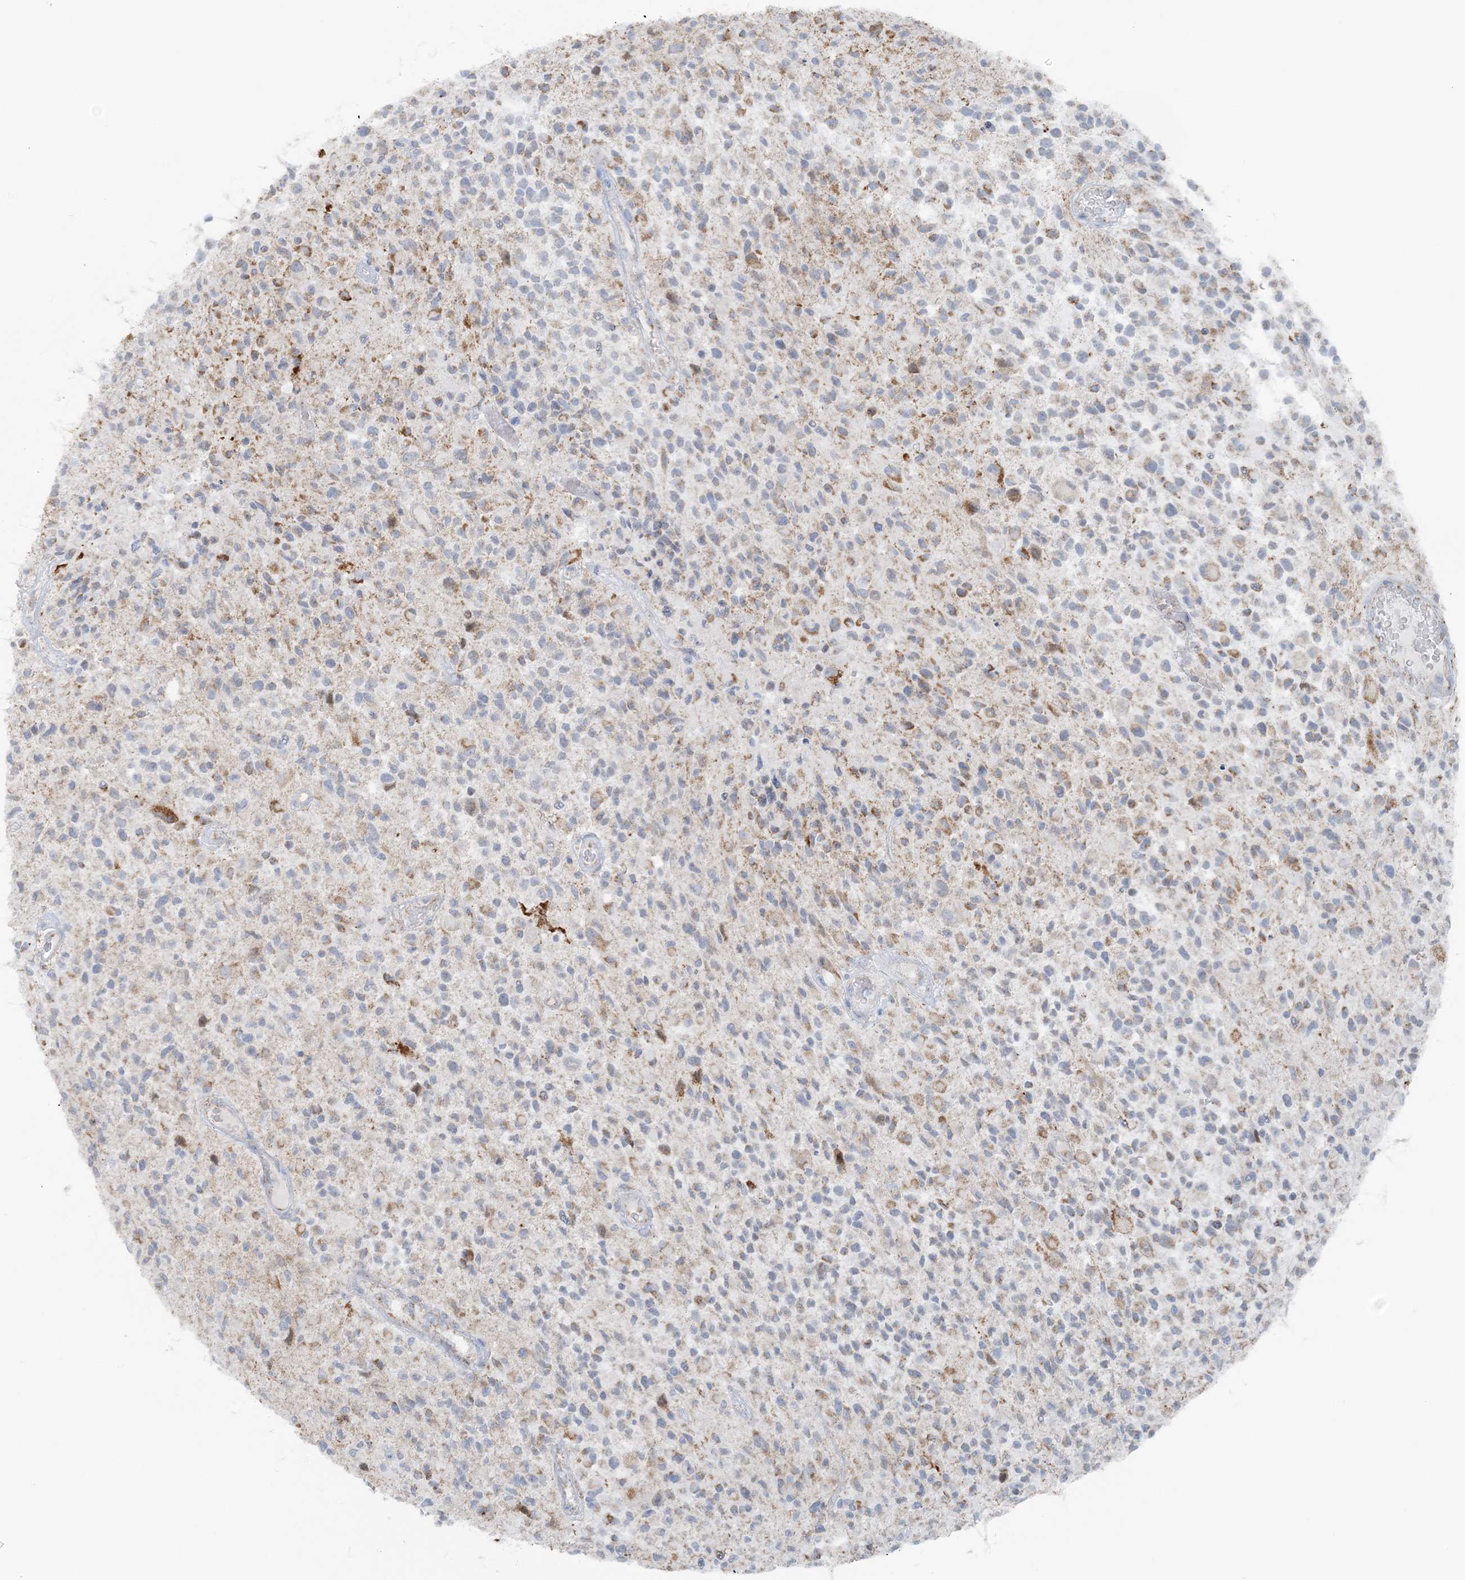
{"staining": {"intensity": "weak", "quantity": "<25%", "location": "cytoplasmic/membranous"}, "tissue": "glioma", "cell_type": "Tumor cells", "image_type": "cancer", "snomed": [{"axis": "morphology", "description": "Glioma, malignant, High grade"}, {"axis": "morphology", "description": "Glioblastoma, NOS"}, {"axis": "topography", "description": "Brain"}], "caption": "The image reveals no significant expression in tumor cells of glioma.", "gene": "PCCB", "patient": {"sex": "male", "age": 60}}